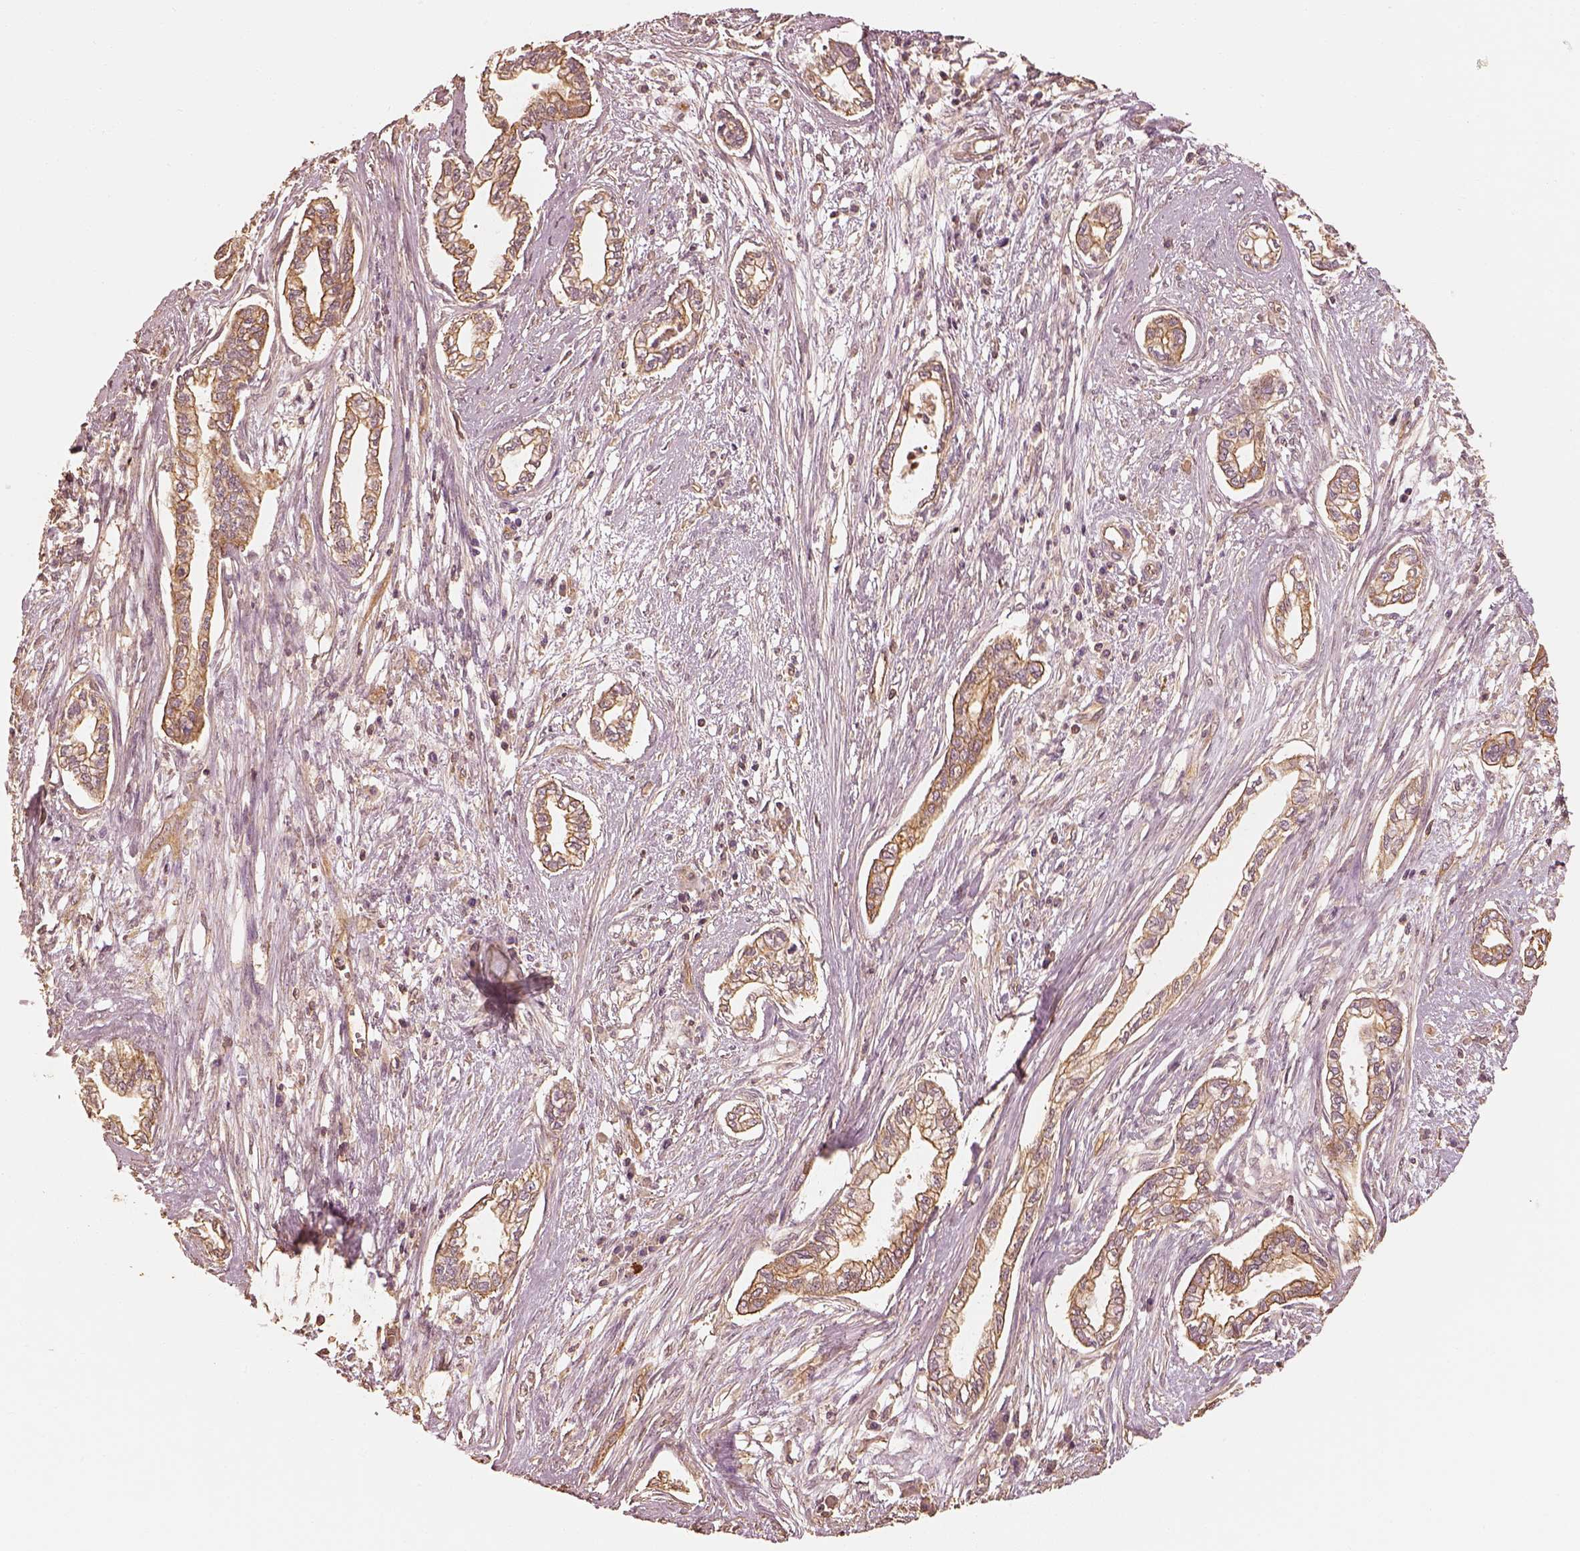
{"staining": {"intensity": "moderate", "quantity": ">75%", "location": "cytoplasmic/membranous"}, "tissue": "cervical cancer", "cell_type": "Tumor cells", "image_type": "cancer", "snomed": [{"axis": "morphology", "description": "Adenocarcinoma, NOS"}, {"axis": "topography", "description": "Cervix"}], "caption": "A micrograph showing moderate cytoplasmic/membranous expression in approximately >75% of tumor cells in cervical cancer, as visualized by brown immunohistochemical staining.", "gene": "WDR7", "patient": {"sex": "female", "age": 62}}